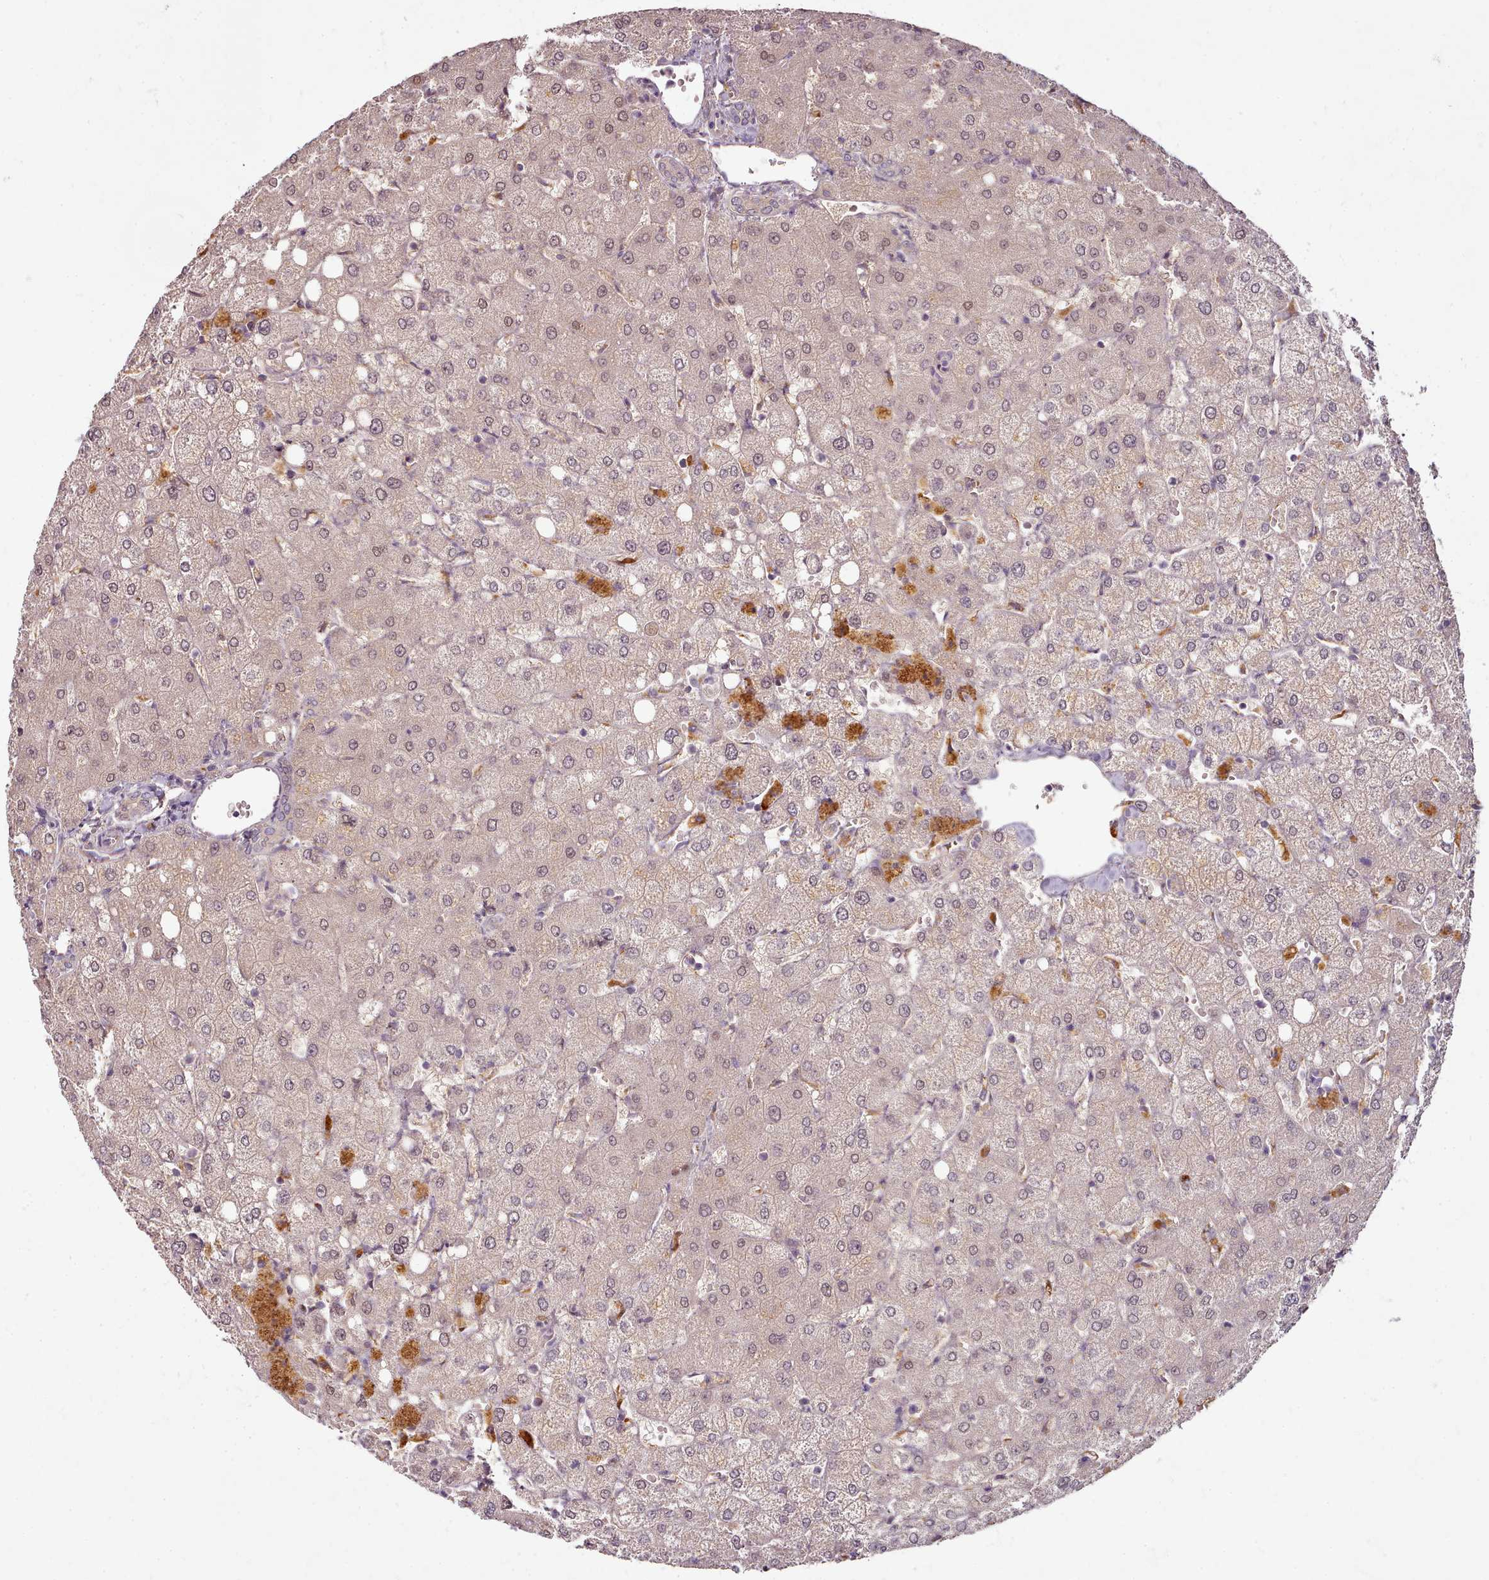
{"staining": {"intensity": "negative", "quantity": "none", "location": "none"}, "tissue": "liver", "cell_type": "Cholangiocytes", "image_type": "normal", "snomed": [{"axis": "morphology", "description": "Normal tissue, NOS"}, {"axis": "topography", "description": "Liver"}], "caption": "Protein analysis of benign liver demonstrates no significant positivity in cholangiocytes. (DAB (3,3'-diaminobenzidine) IHC, high magnification).", "gene": "C1QTNF5", "patient": {"sex": "female", "age": 54}}